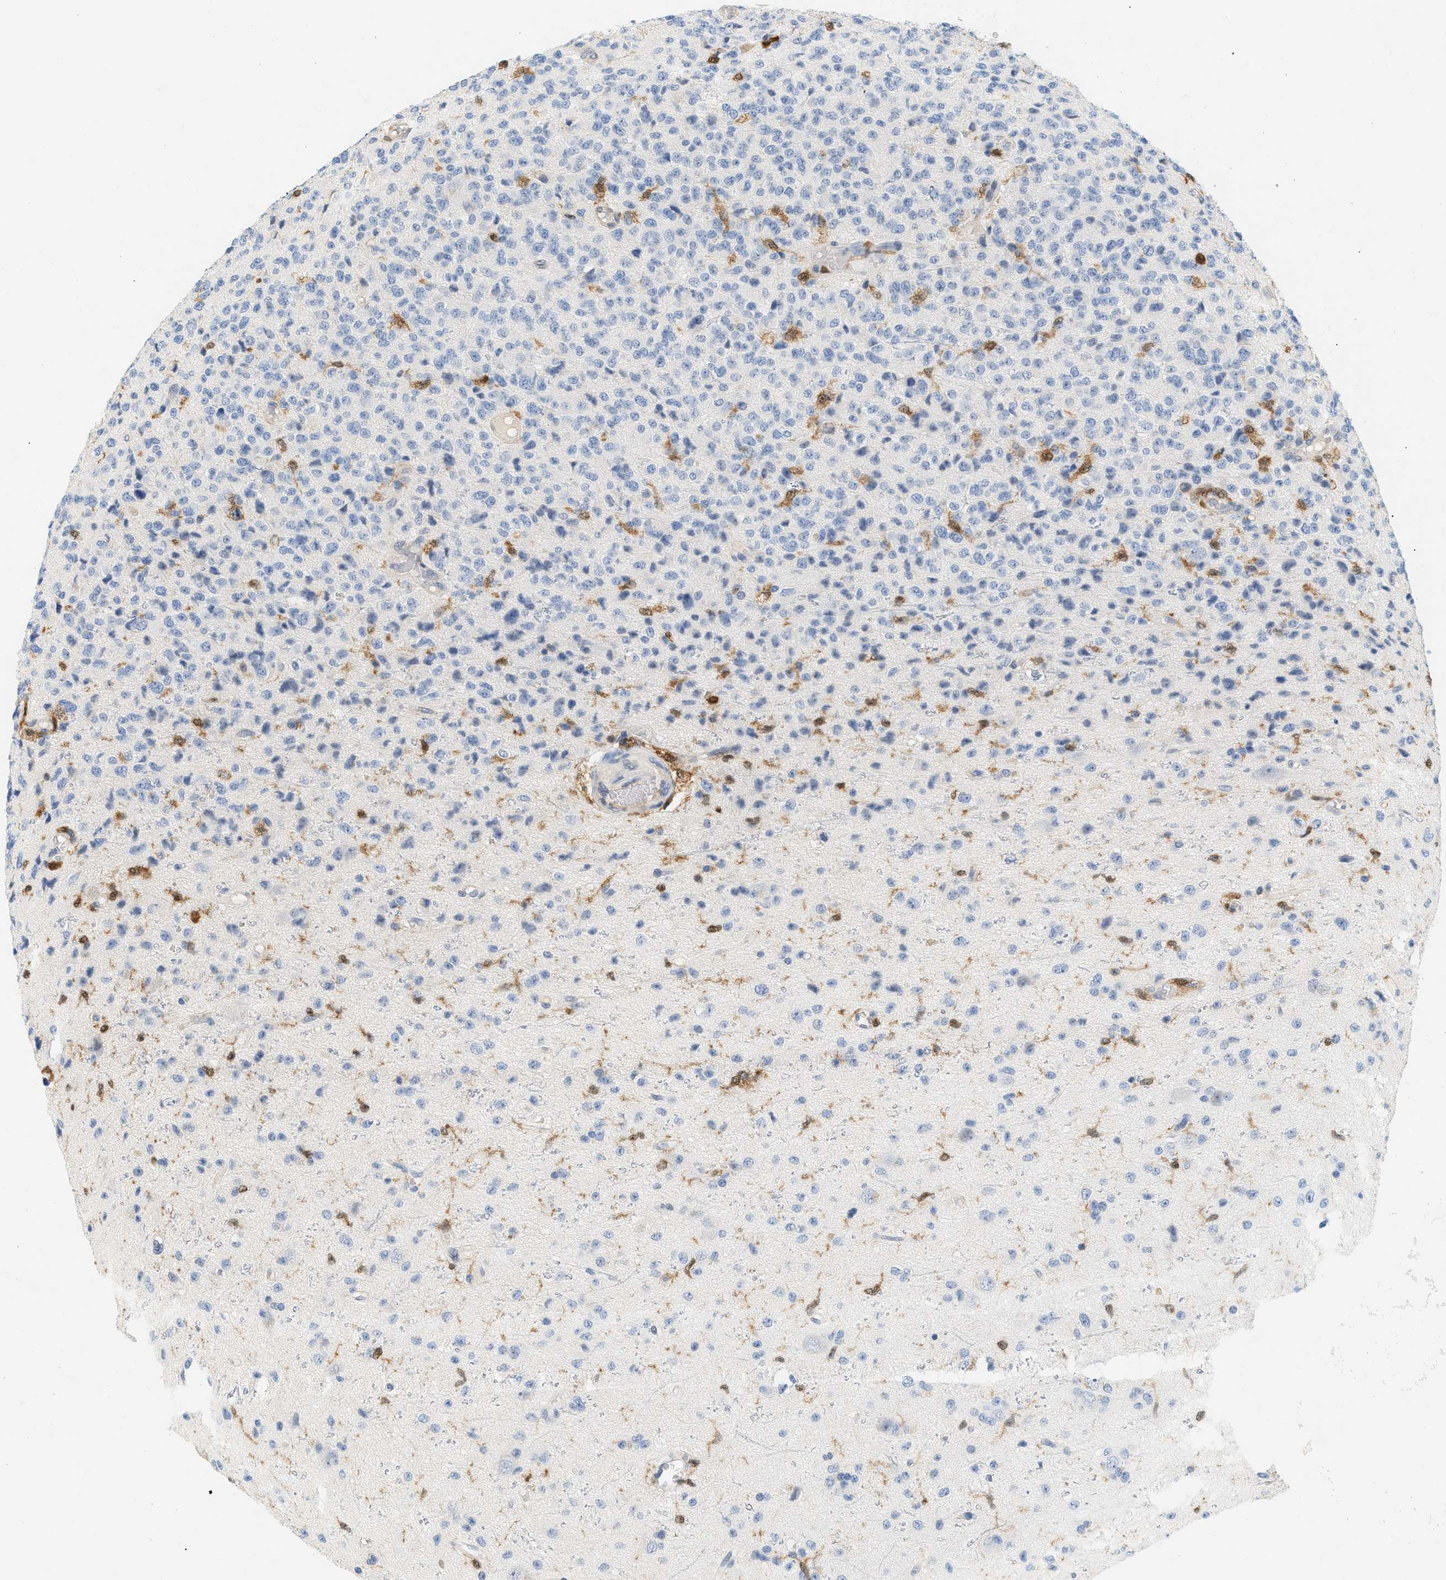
{"staining": {"intensity": "strong", "quantity": "<25%", "location": "cytoplasmic/membranous,nuclear"}, "tissue": "glioma", "cell_type": "Tumor cells", "image_type": "cancer", "snomed": [{"axis": "morphology", "description": "Glioma, malignant, High grade"}, {"axis": "topography", "description": "pancreas cauda"}], "caption": "Human malignant glioma (high-grade) stained with a protein marker exhibits strong staining in tumor cells.", "gene": "PYCARD", "patient": {"sex": "male", "age": 60}}